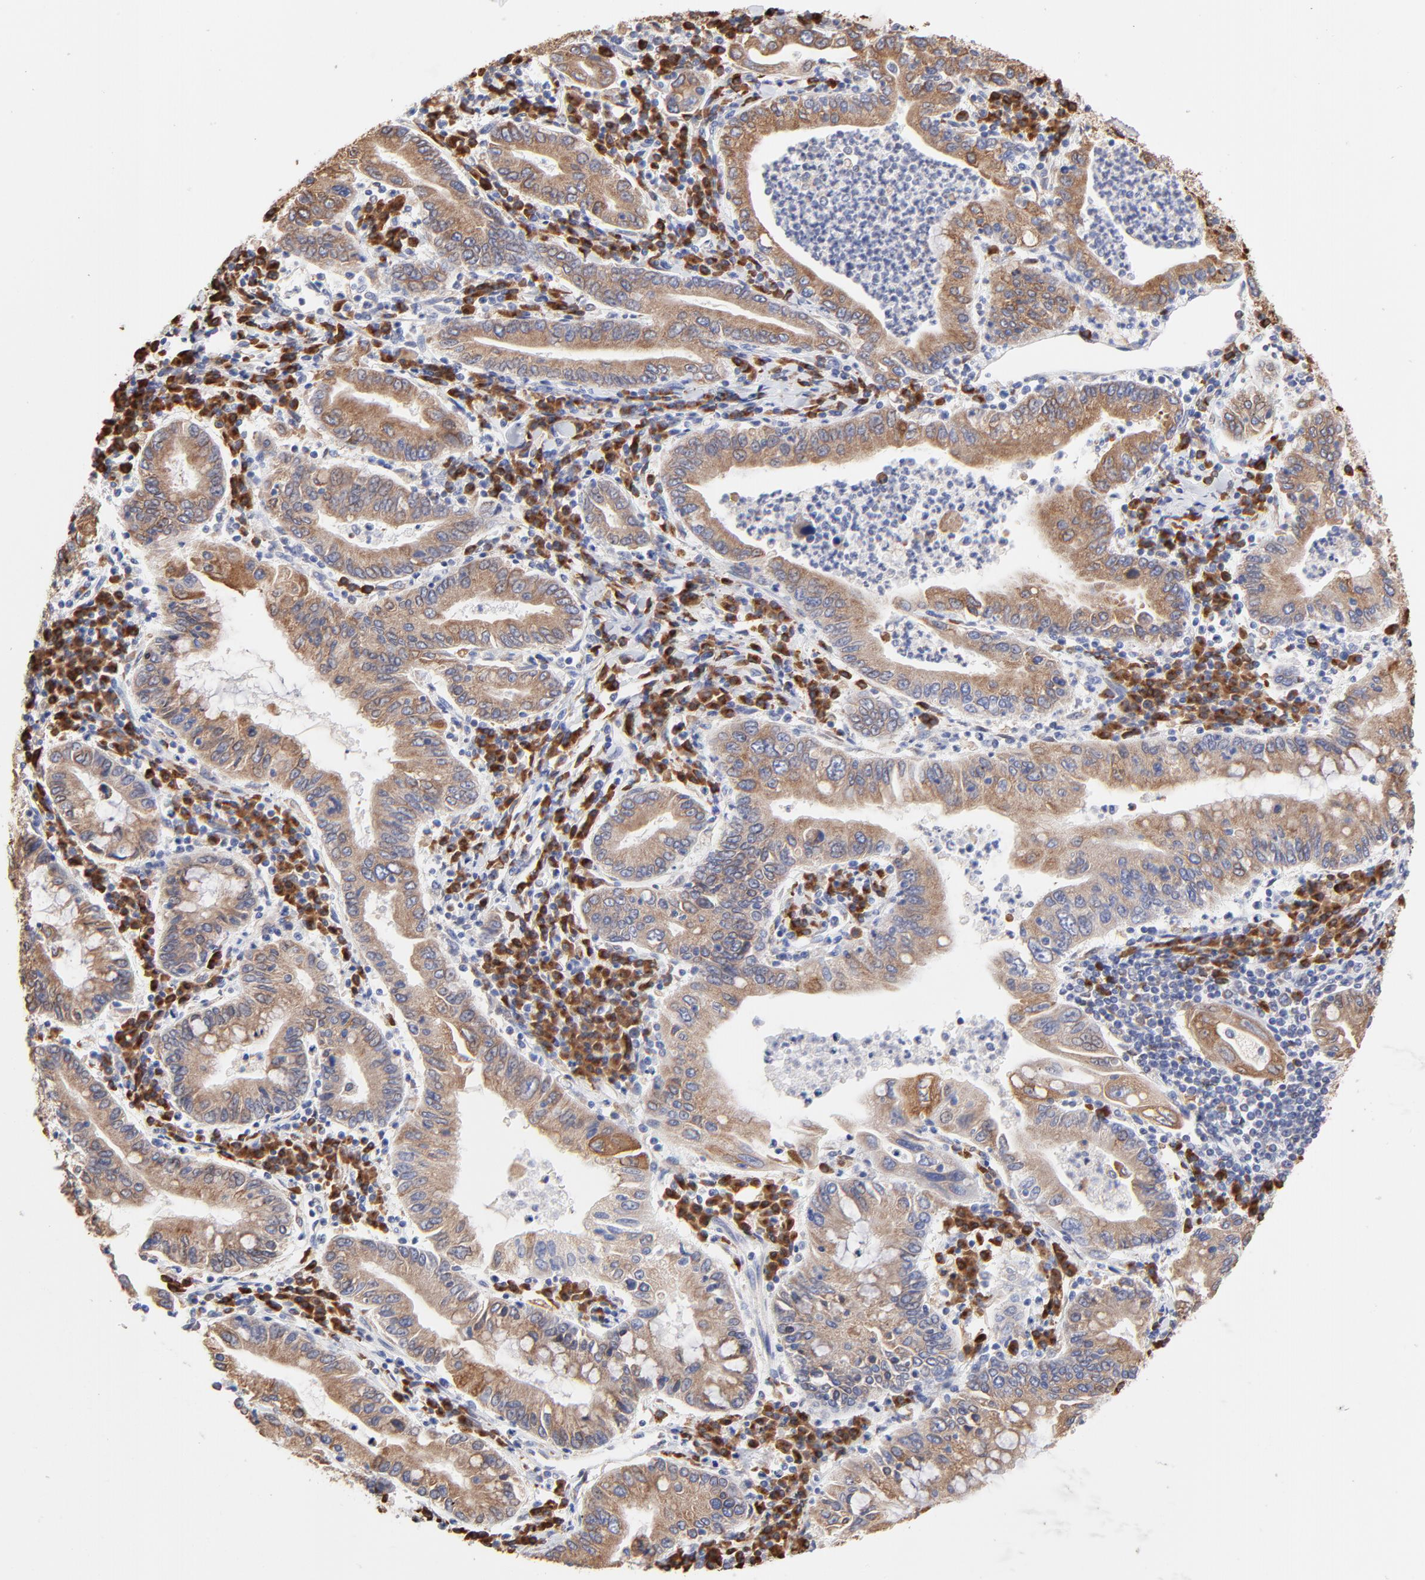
{"staining": {"intensity": "moderate", "quantity": ">75%", "location": "cytoplasmic/membranous"}, "tissue": "stomach cancer", "cell_type": "Tumor cells", "image_type": "cancer", "snomed": [{"axis": "morphology", "description": "Normal tissue, NOS"}, {"axis": "morphology", "description": "Adenocarcinoma, NOS"}, {"axis": "topography", "description": "Esophagus"}, {"axis": "topography", "description": "Stomach, upper"}, {"axis": "topography", "description": "Peripheral nerve tissue"}], "caption": "Tumor cells demonstrate medium levels of moderate cytoplasmic/membranous expression in approximately >75% of cells in adenocarcinoma (stomach).", "gene": "LMAN1", "patient": {"sex": "male", "age": 62}}